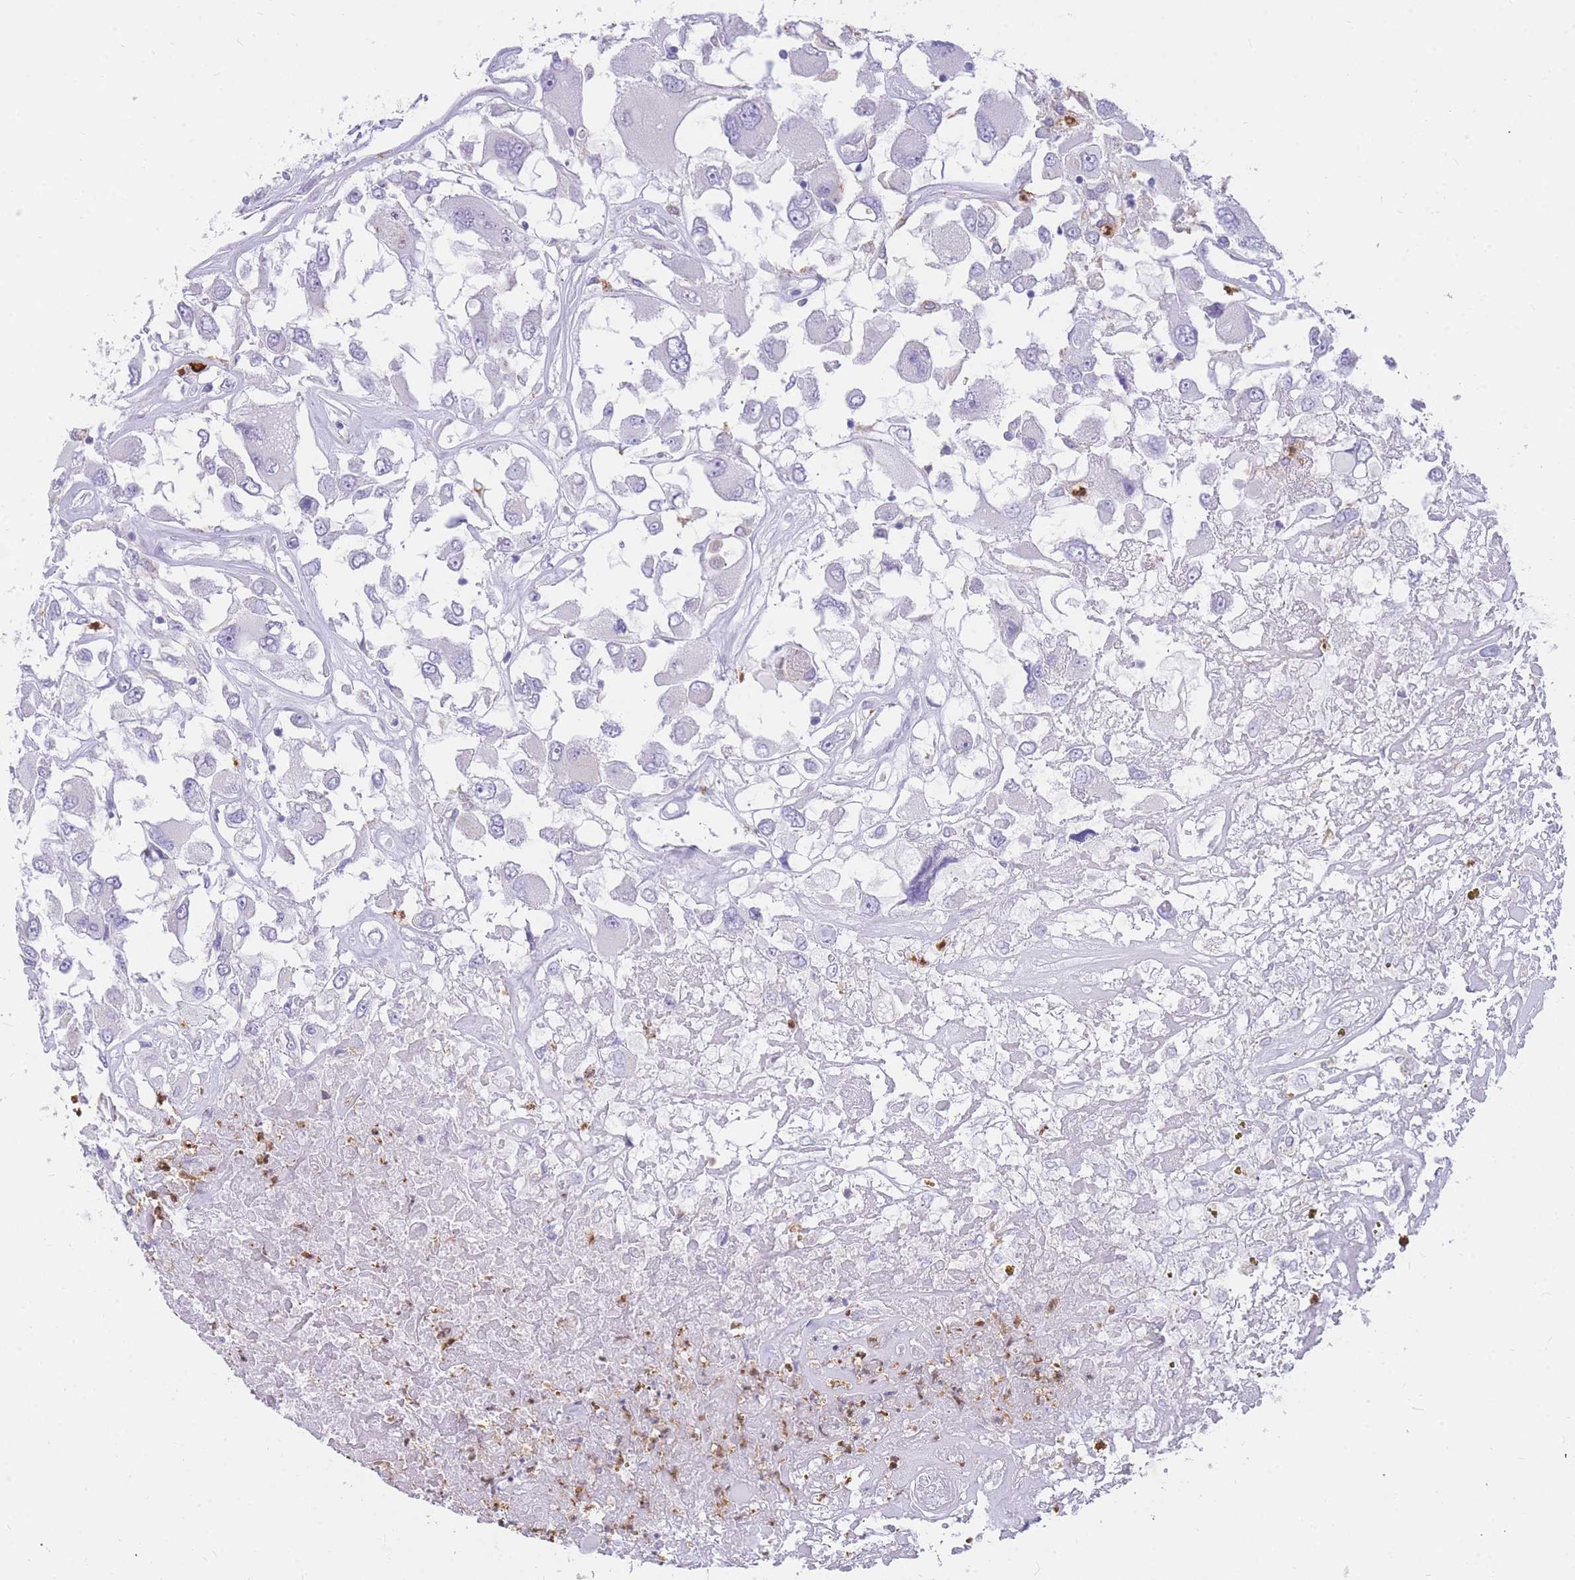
{"staining": {"intensity": "negative", "quantity": "none", "location": "none"}, "tissue": "renal cancer", "cell_type": "Tumor cells", "image_type": "cancer", "snomed": [{"axis": "morphology", "description": "Adenocarcinoma, NOS"}, {"axis": "topography", "description": "Kidney"}], "caption": "Tumor cells are negative for brown protein staining in renal cancer.", "gene": "TPSAB1", "patient": {"sex": "female", "age": 52}}